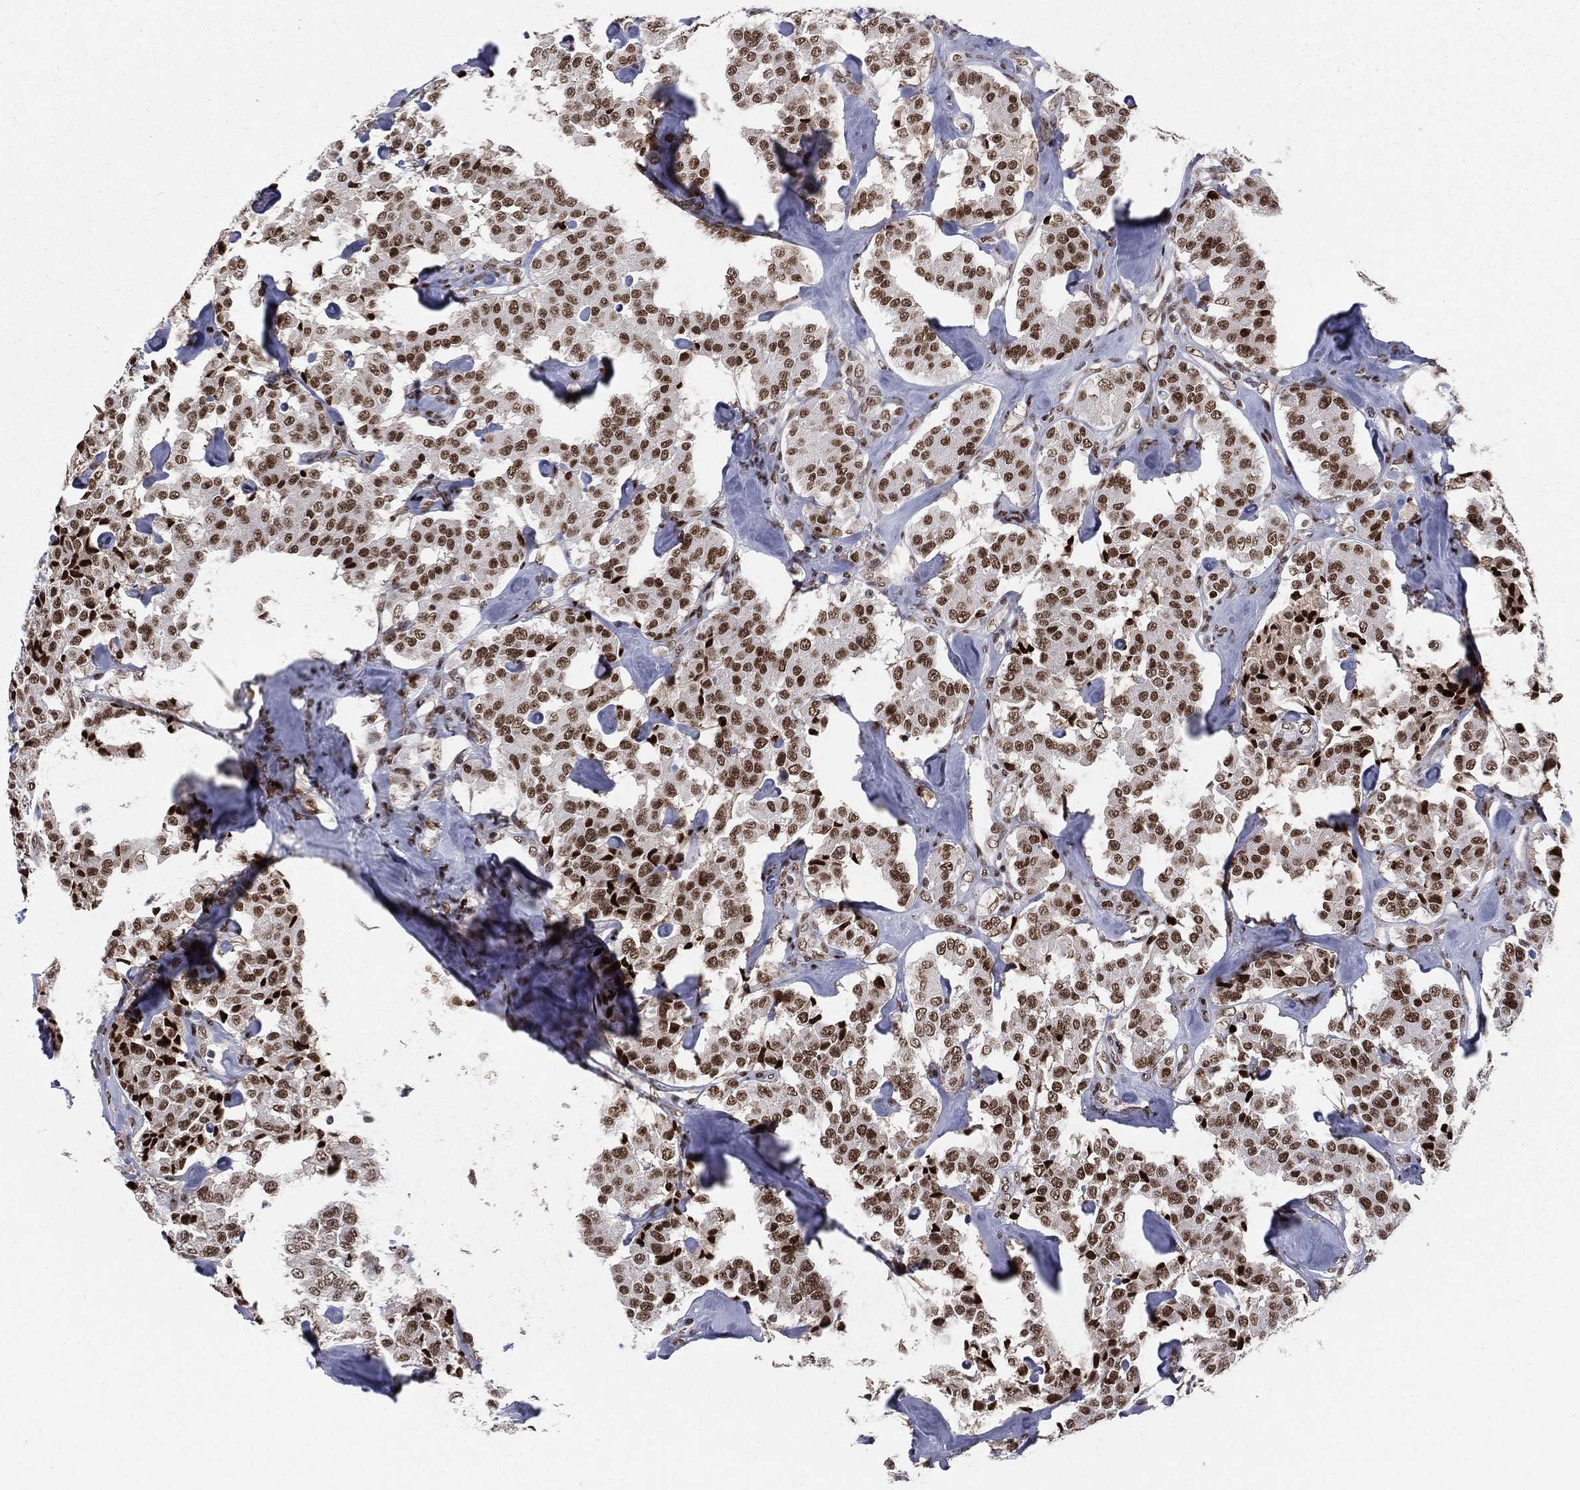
{"staining": {"intensity": "strong", "quantity": ">75%", "location": "nuclear"}, "tissue": "carcinoid", "cell_type": "Tumor cells", "image_type": "cancer", "snomed": [{"axis": "morphology", "description": "Carcinoid, malignant, NOS"}, {"axis": "topography", "description": "Pancreas"}], "caption": "Carcinoid tissue shows strong nuclear staining in approximately >75% of tumor cells", "gene": "RTF1", "patient": {"sex": "male", "age": 41}}